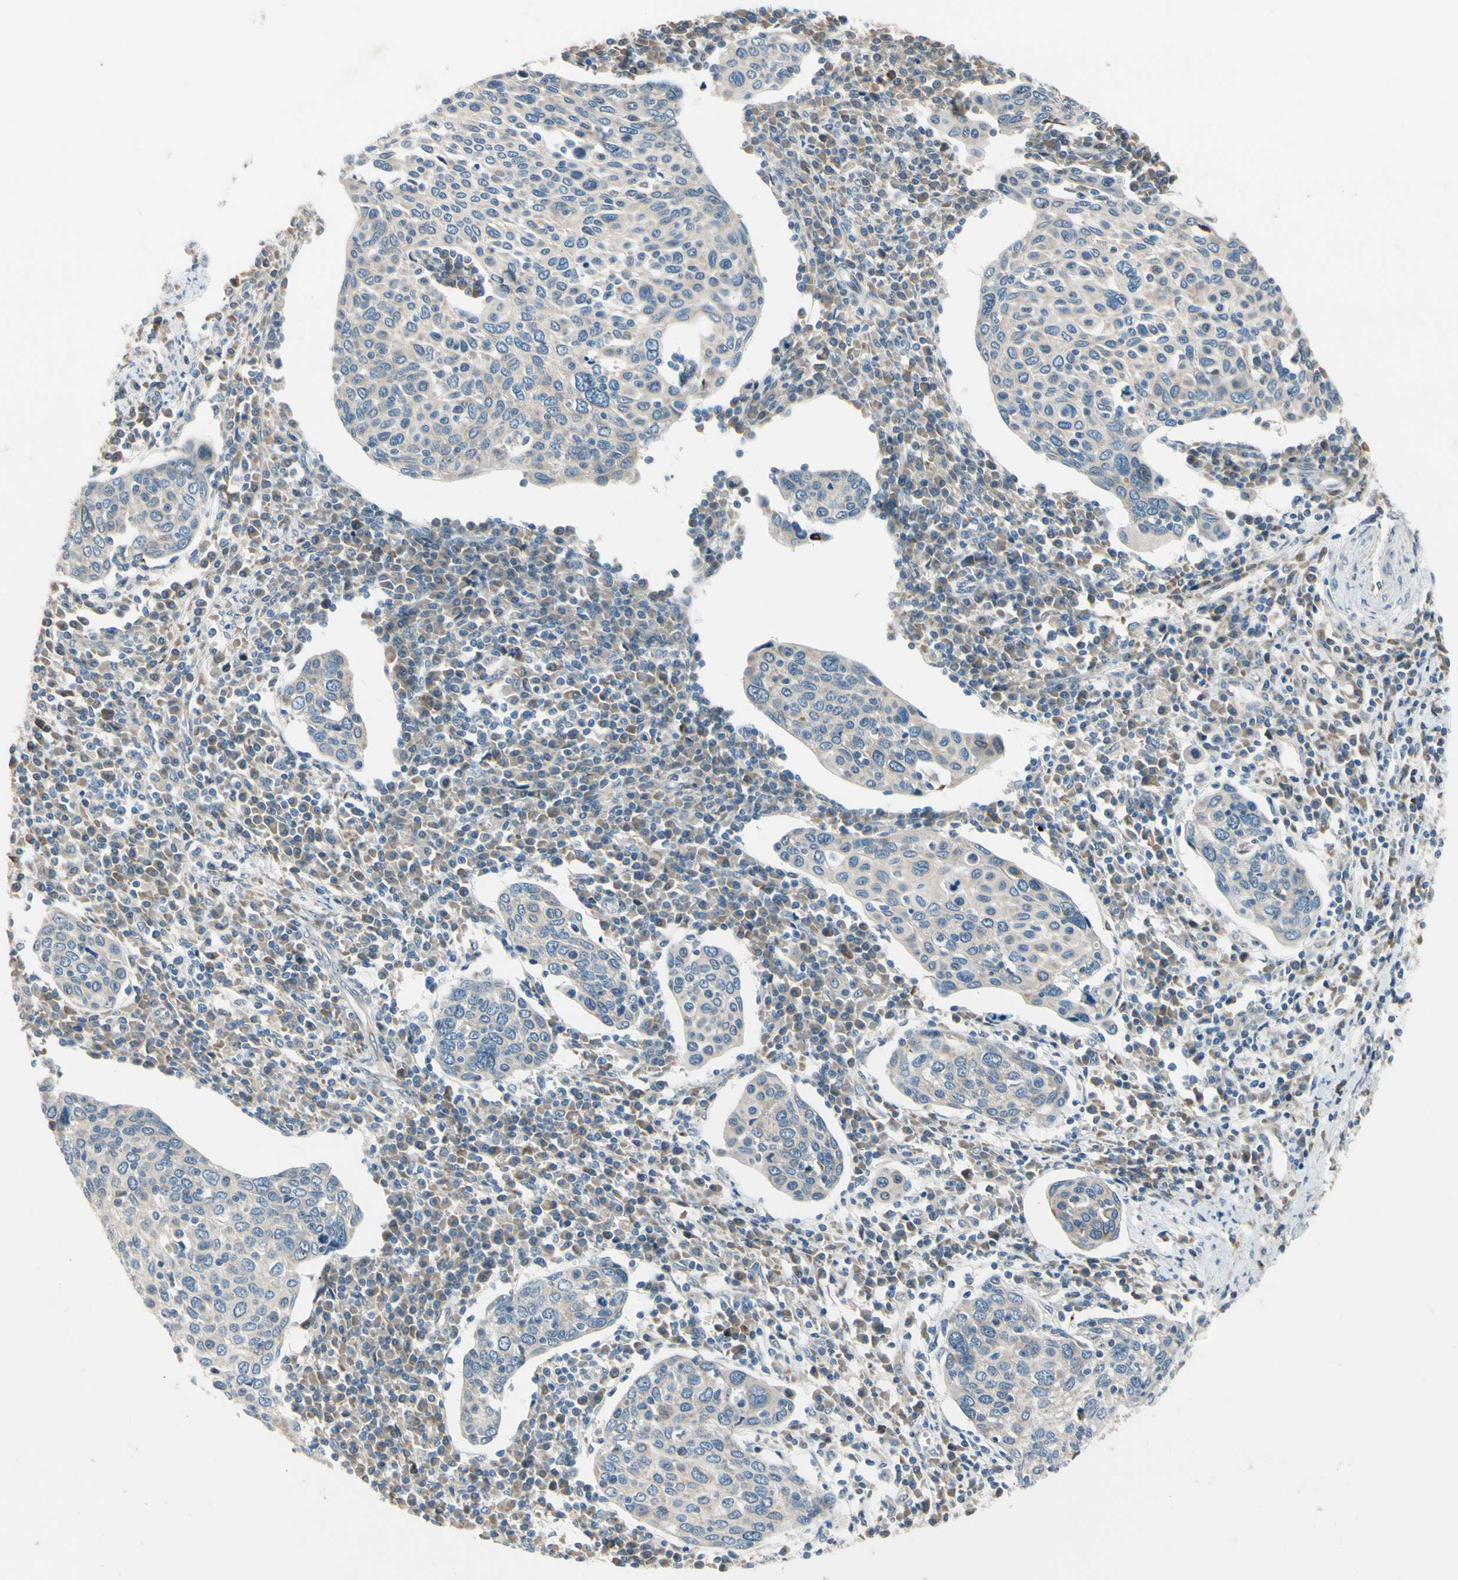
{"staining": {"intensity": "negative", "quantity": "none", "location": "none"}, "tissue": "cervical cancer", "cell_type": "Tumor cells", "image_type": "cancer", "snomed": [{"axis": "morphology", "description": "Squamous cell carcinoma, NOS"}, {"axis": "topography", "description": "Cervix"}], "caption": "Tumor cells show no significant protein positivity in squamous cell carcinoma (cervical).", "gene": "NPHP3", "patient": {"sex": "female", "age": 40}}